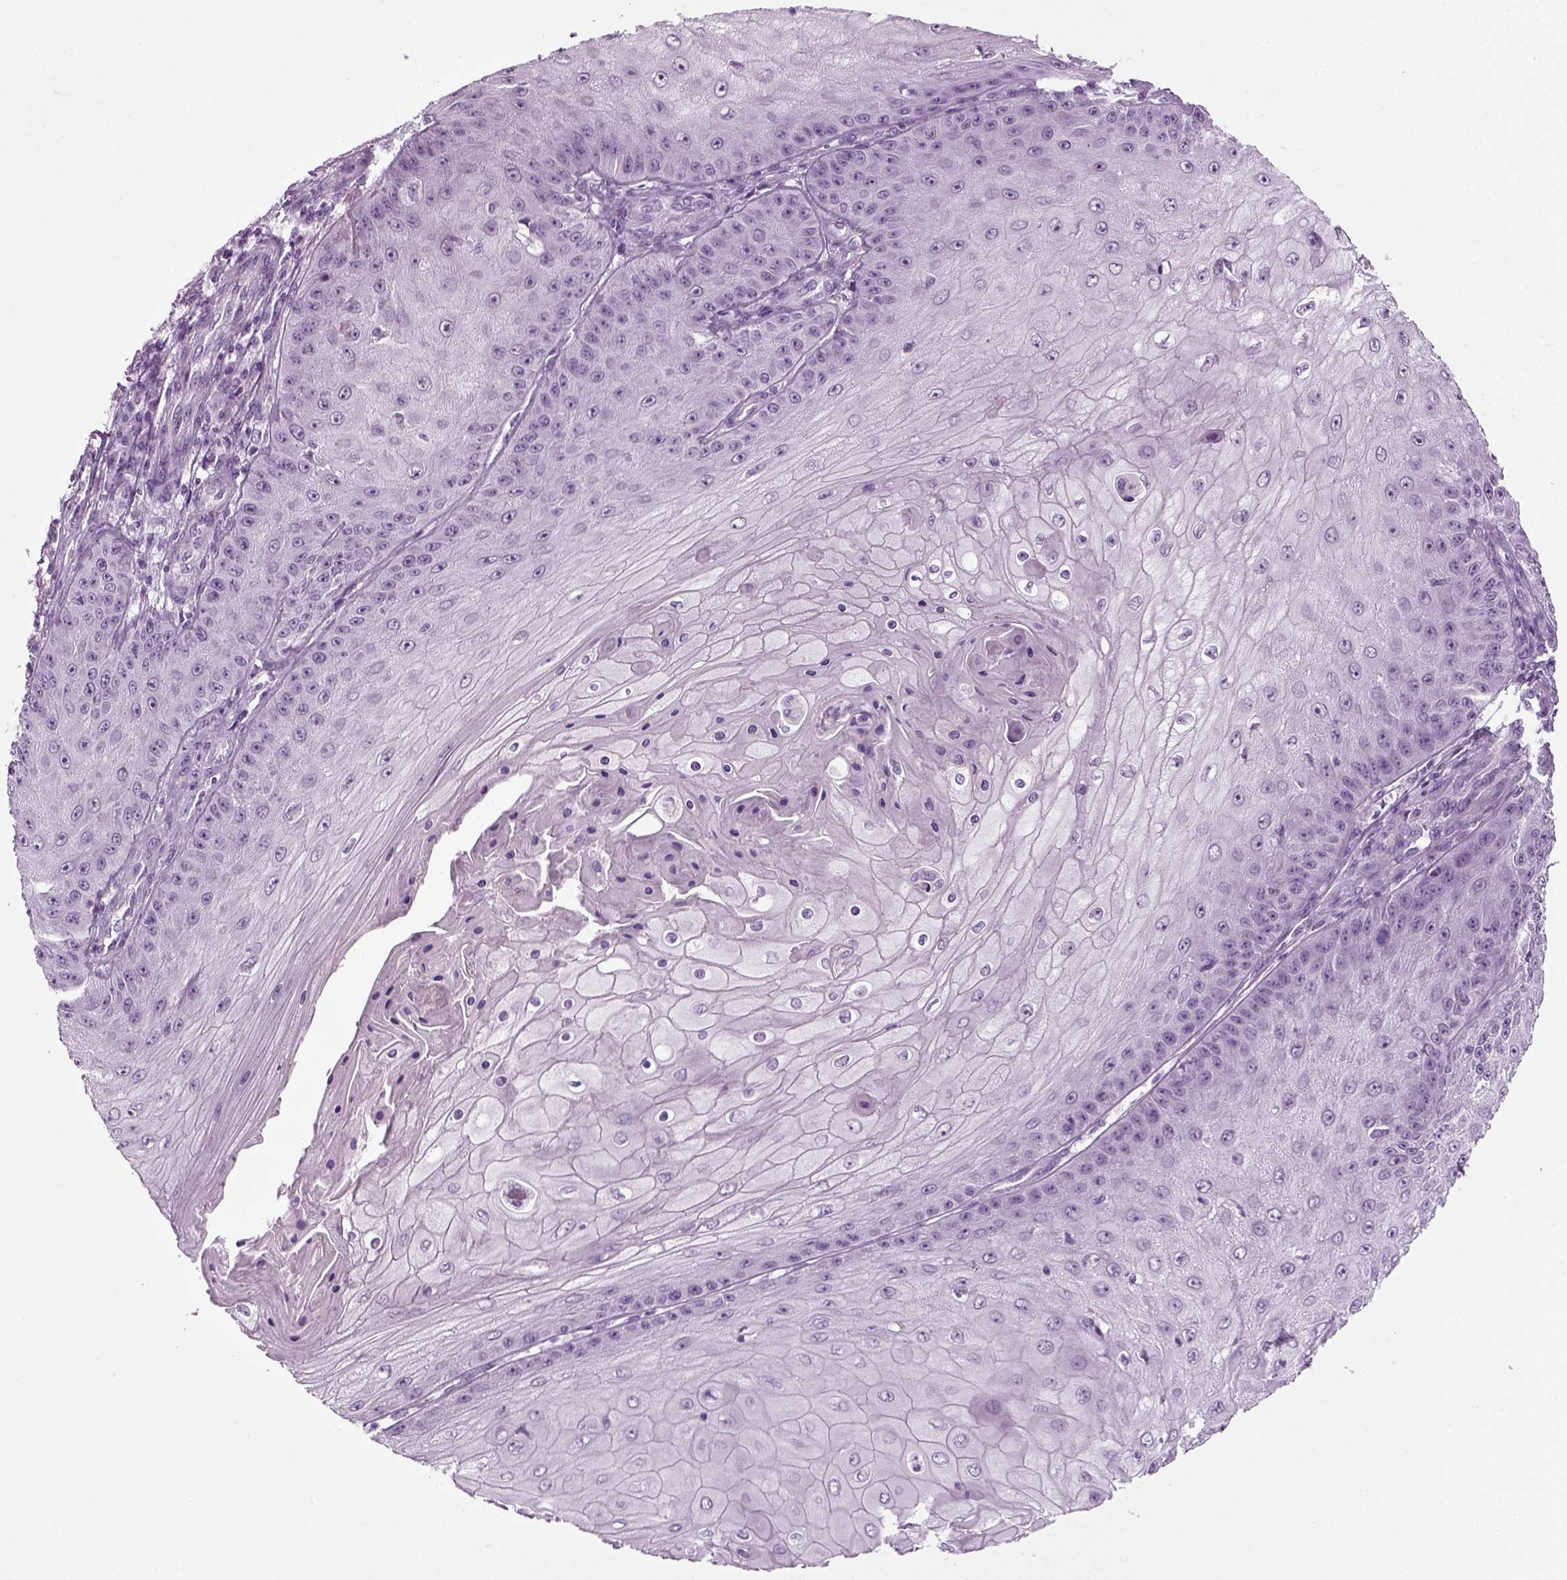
{"staining": {"intensity": "negative", "quantity": "none", "location": "none"}, "tissue": "skin cancer", "cell_type": "Tumor cells", "image_type": "cancer", "snomed": [{"axis": "morphology", "description": "Squamous cell carcinoma, NOS"}, {"axis": "topography", "description": "Skin"}], "caption": "DAB (3,3'-diaminobenzidine) immunohistochemical staining of human squamous cell carcinoma (skin) exhibits no significant staining in tumor cells. Brightfield microscopy of immunohistochemistry (IHC) stained with DAB (3,3'-diaminobenzidine) (brown) and hematoxylin (blue), captured at high magnification.", "gene": "ZC2HC1C", "patient": {"sex": "male", "age": 70}}